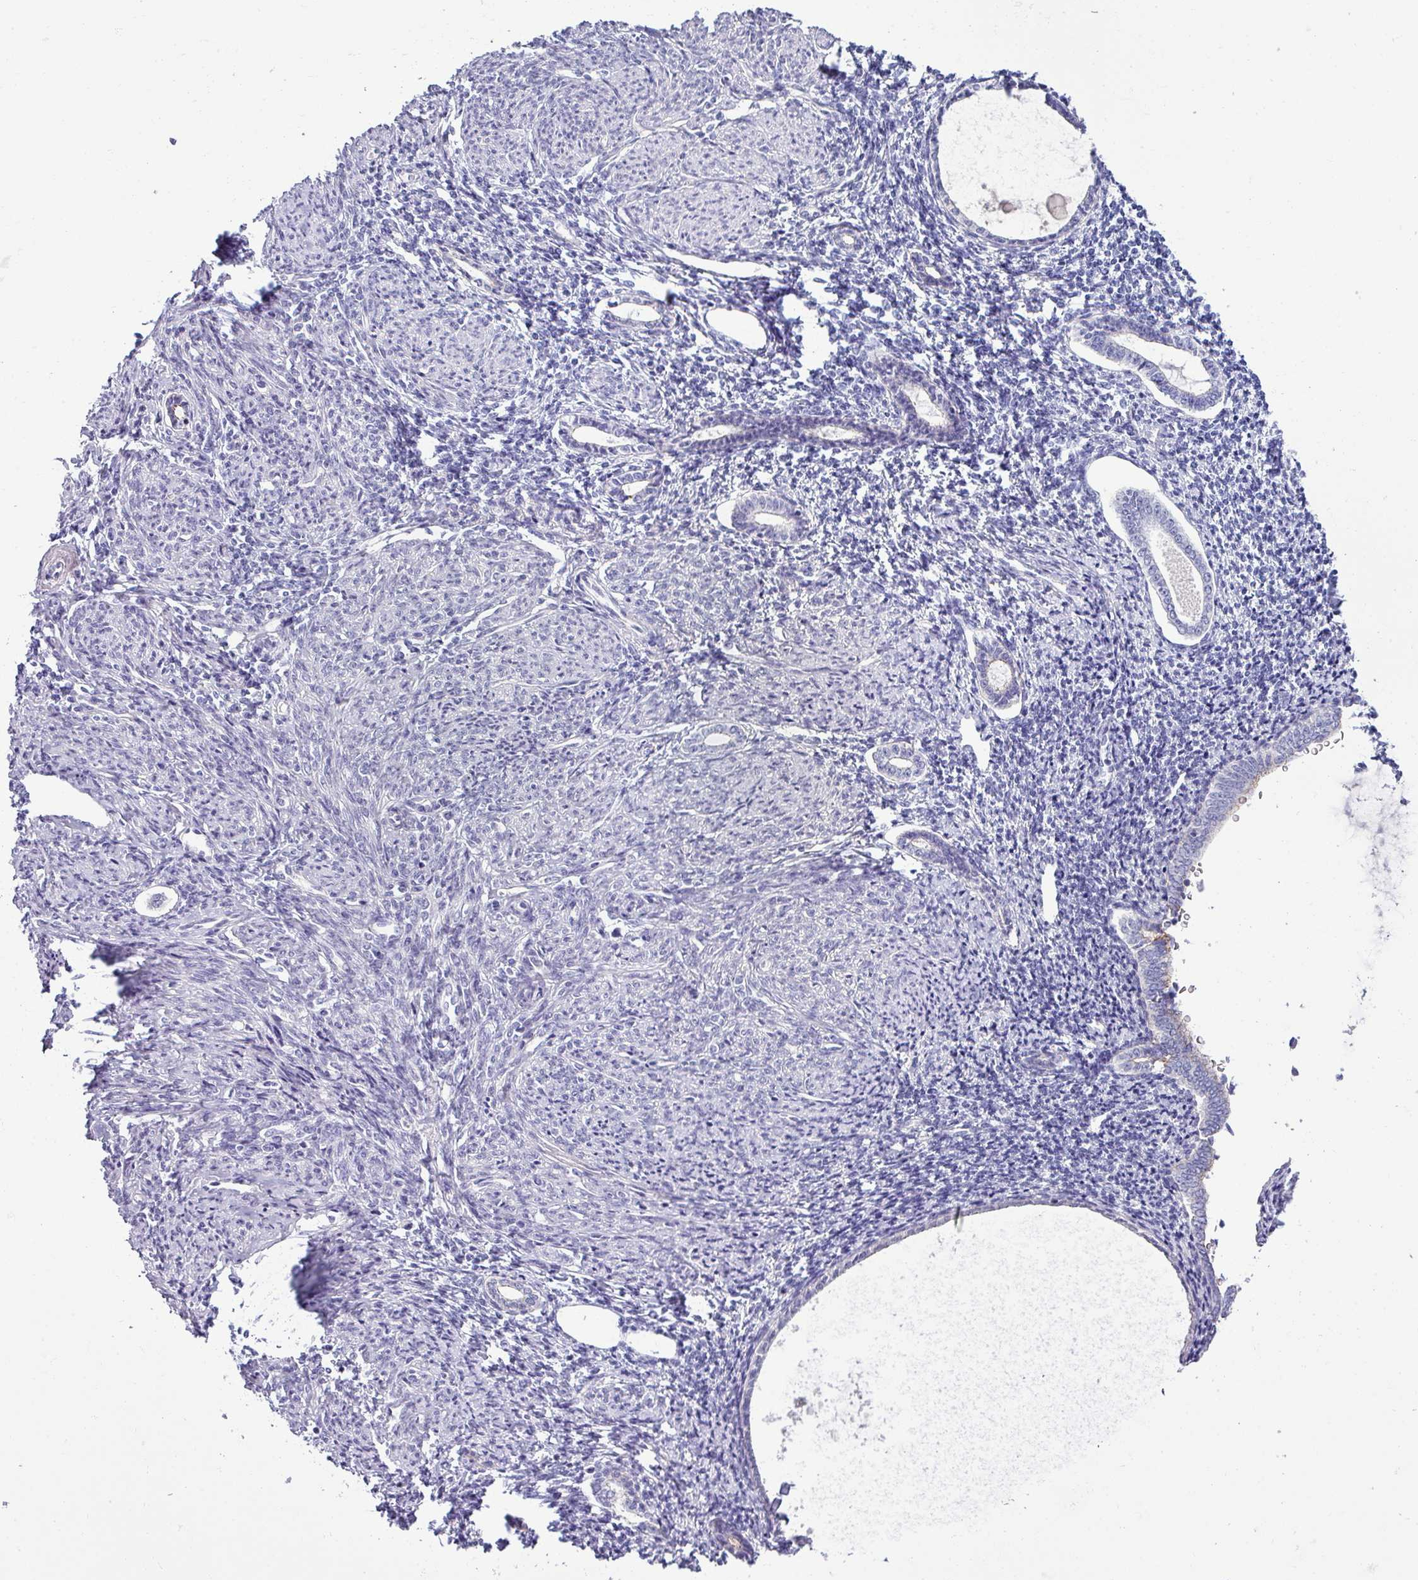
{"staining": {"intensity": "negative", "quantity": "none", "location": "none"}, "tissue": "endometrium", "cell_type": "Cells in endometrial stroma", "image_type": "normal", "snomed": [{"axis": "morphology", "description": "Normal tissue, NOS"}, {"axis": "topography", "description": "Endometrium"}], "caption": "Immunohistochemical staining of benign human endometrium shows no significant expression in cells in endometrial stroma. Brightfield microscopy of IHC stained with DAB (3,3'-diaminobenzidine) (brown) and hematoxylin (blue), captured at high magnification.", "gene": "ACAP3", "patient": {"sex": "female", "age": 63}}